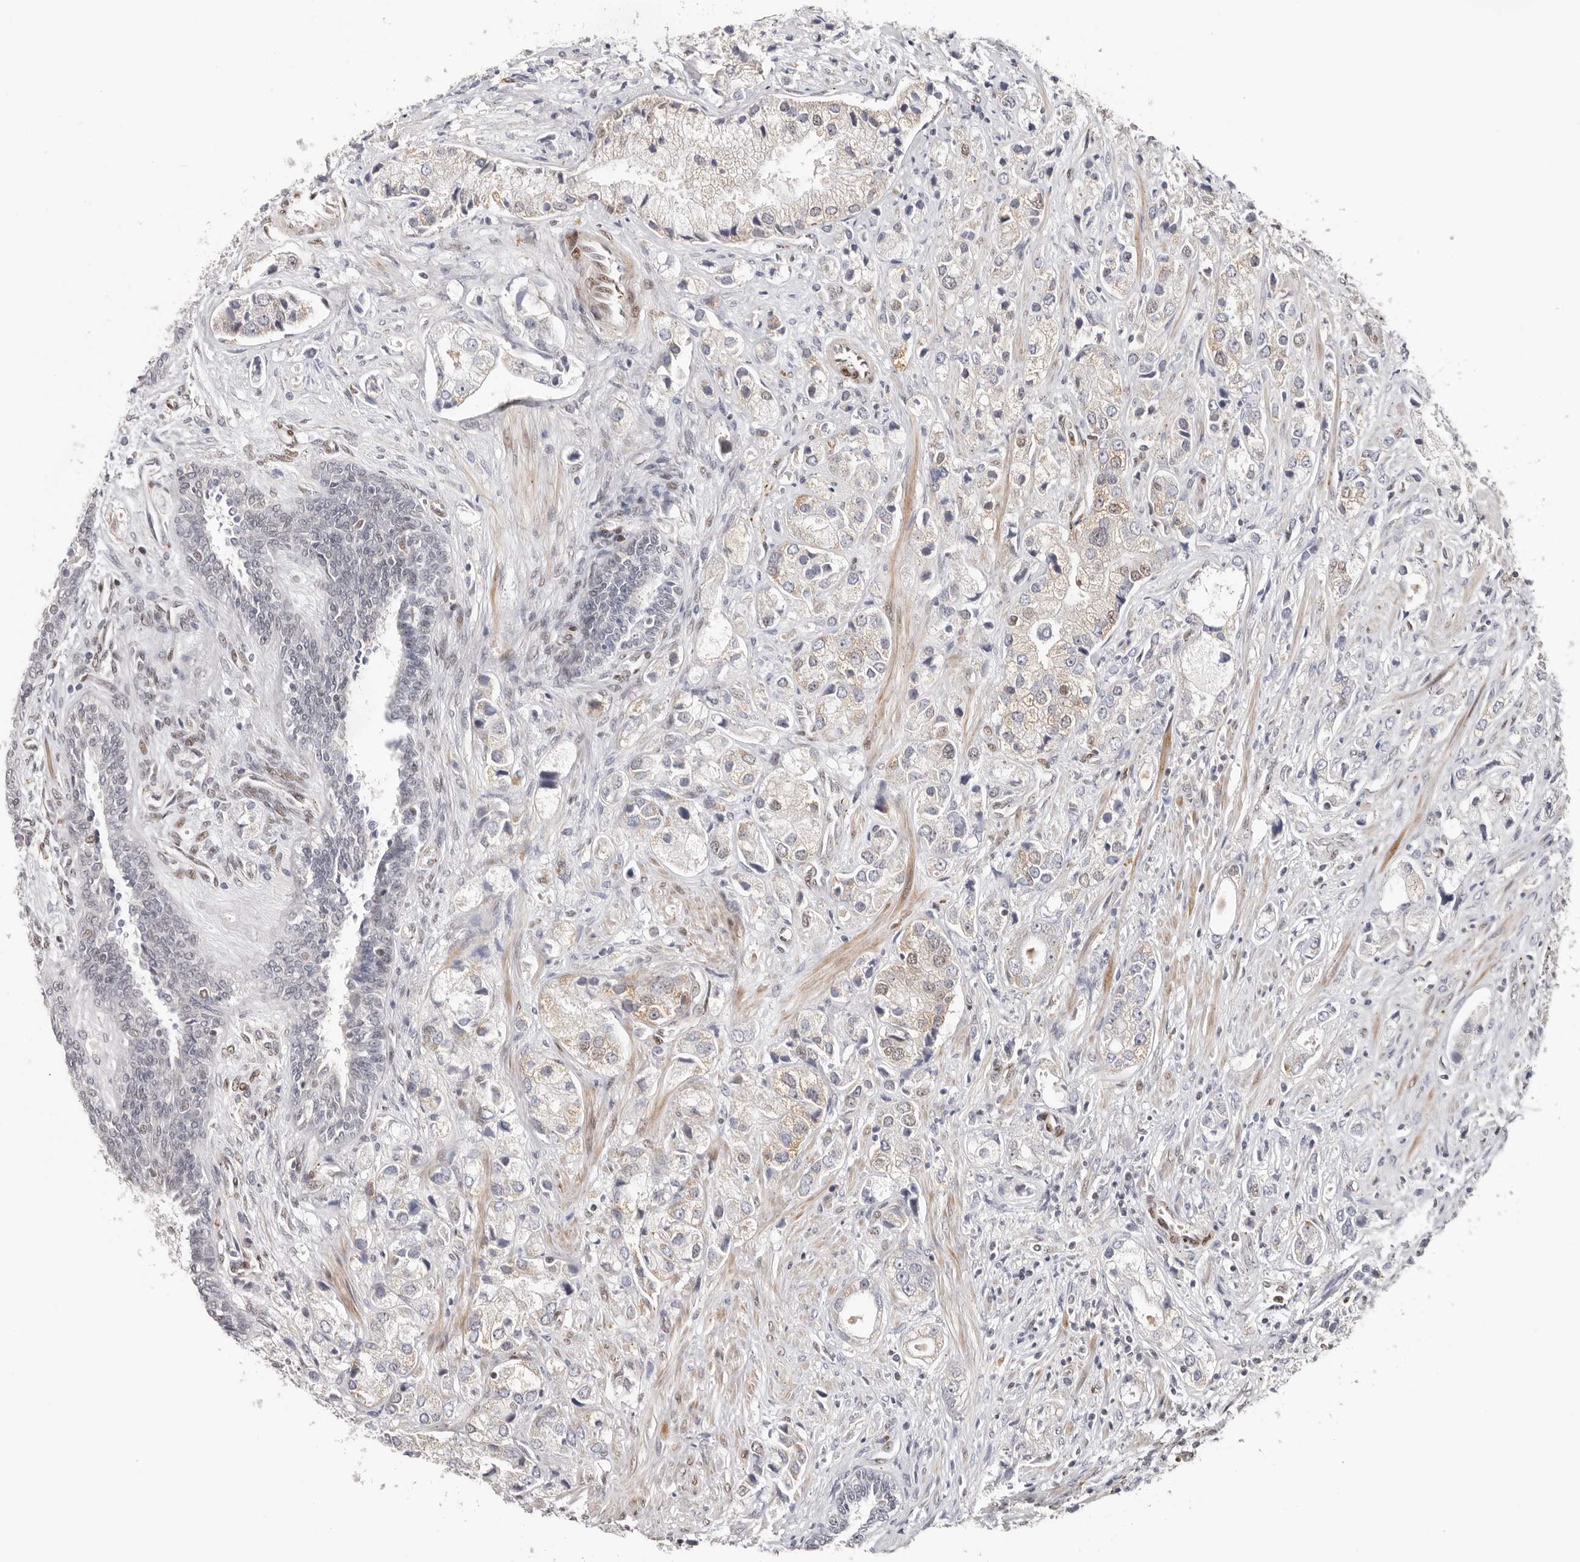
{"staining": {"intensity": "negative", "quantity": "none", "location": "none"}, "tissue": "prostate cancer", "cell_type": "Tumor cells", "image_type": "cancer", "snomed": [{"axis": "morphology", "description": "Adenocarcinoma, High grade"}, {"axis": "topography", "description": "Prostate"}], "caption": "An immunohistochemistry (IHC) image of prostate adenocarcinoma (high-grade) is shown. There is no staining in tumor cells of prostate adenocarcinoma (high-grade).", "gene": "SMAD7", "patient": {"sex": "male", "age": 50}}